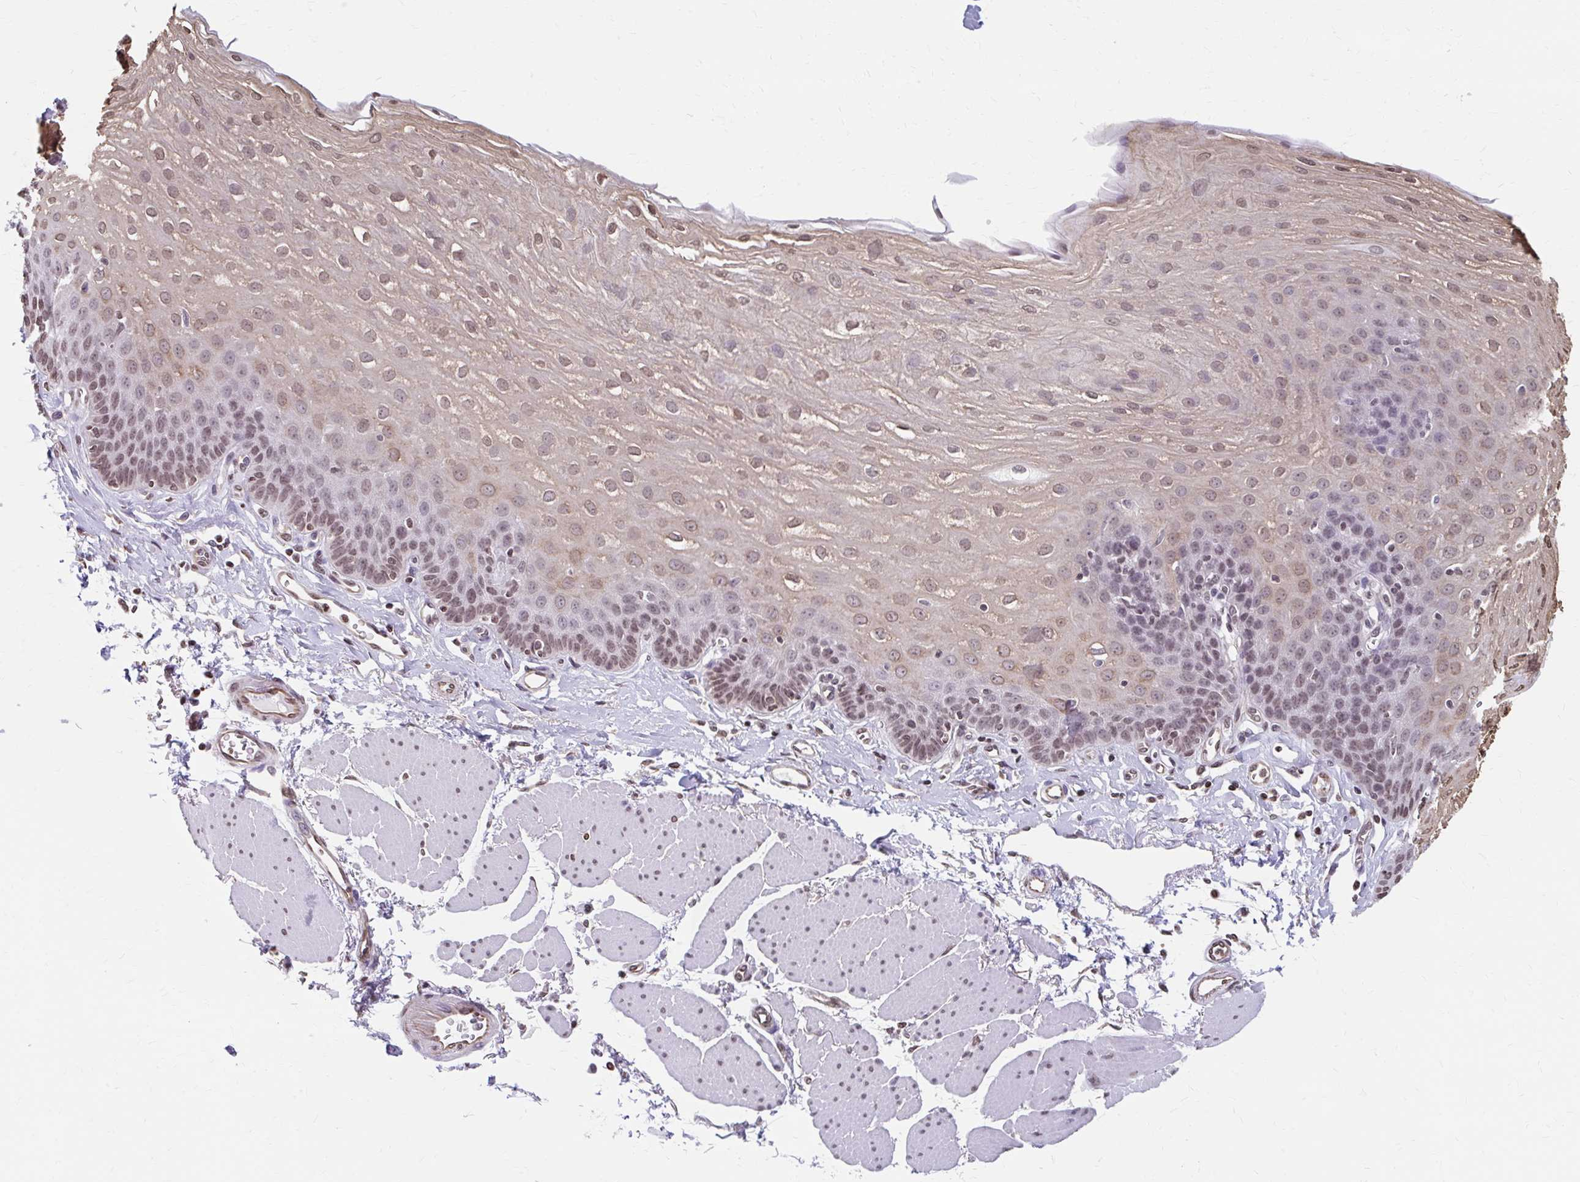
{"staining": {"intensity": "moderate", "quantity": "25%-75%", "location": "nuclear"}, "tissue": "esophagus", "cell_type": "Squamous epithelial cells", "image_type": "normal", "snomed": [{"axis": "morphology", "description": "Normal tissue, NOS"}, {"axis": "topography", "description": "Esophagus"}], "caption": "Protein expression analysis of normal human esophagus reveals moderate nuclear positivity in approximately 25%-75% of squamous epithelial cells. The protein is shown in brown color, while the nuclei are stained blue.", "gene": "ORC3", "patient": {"sex": "female", "age": 81}}